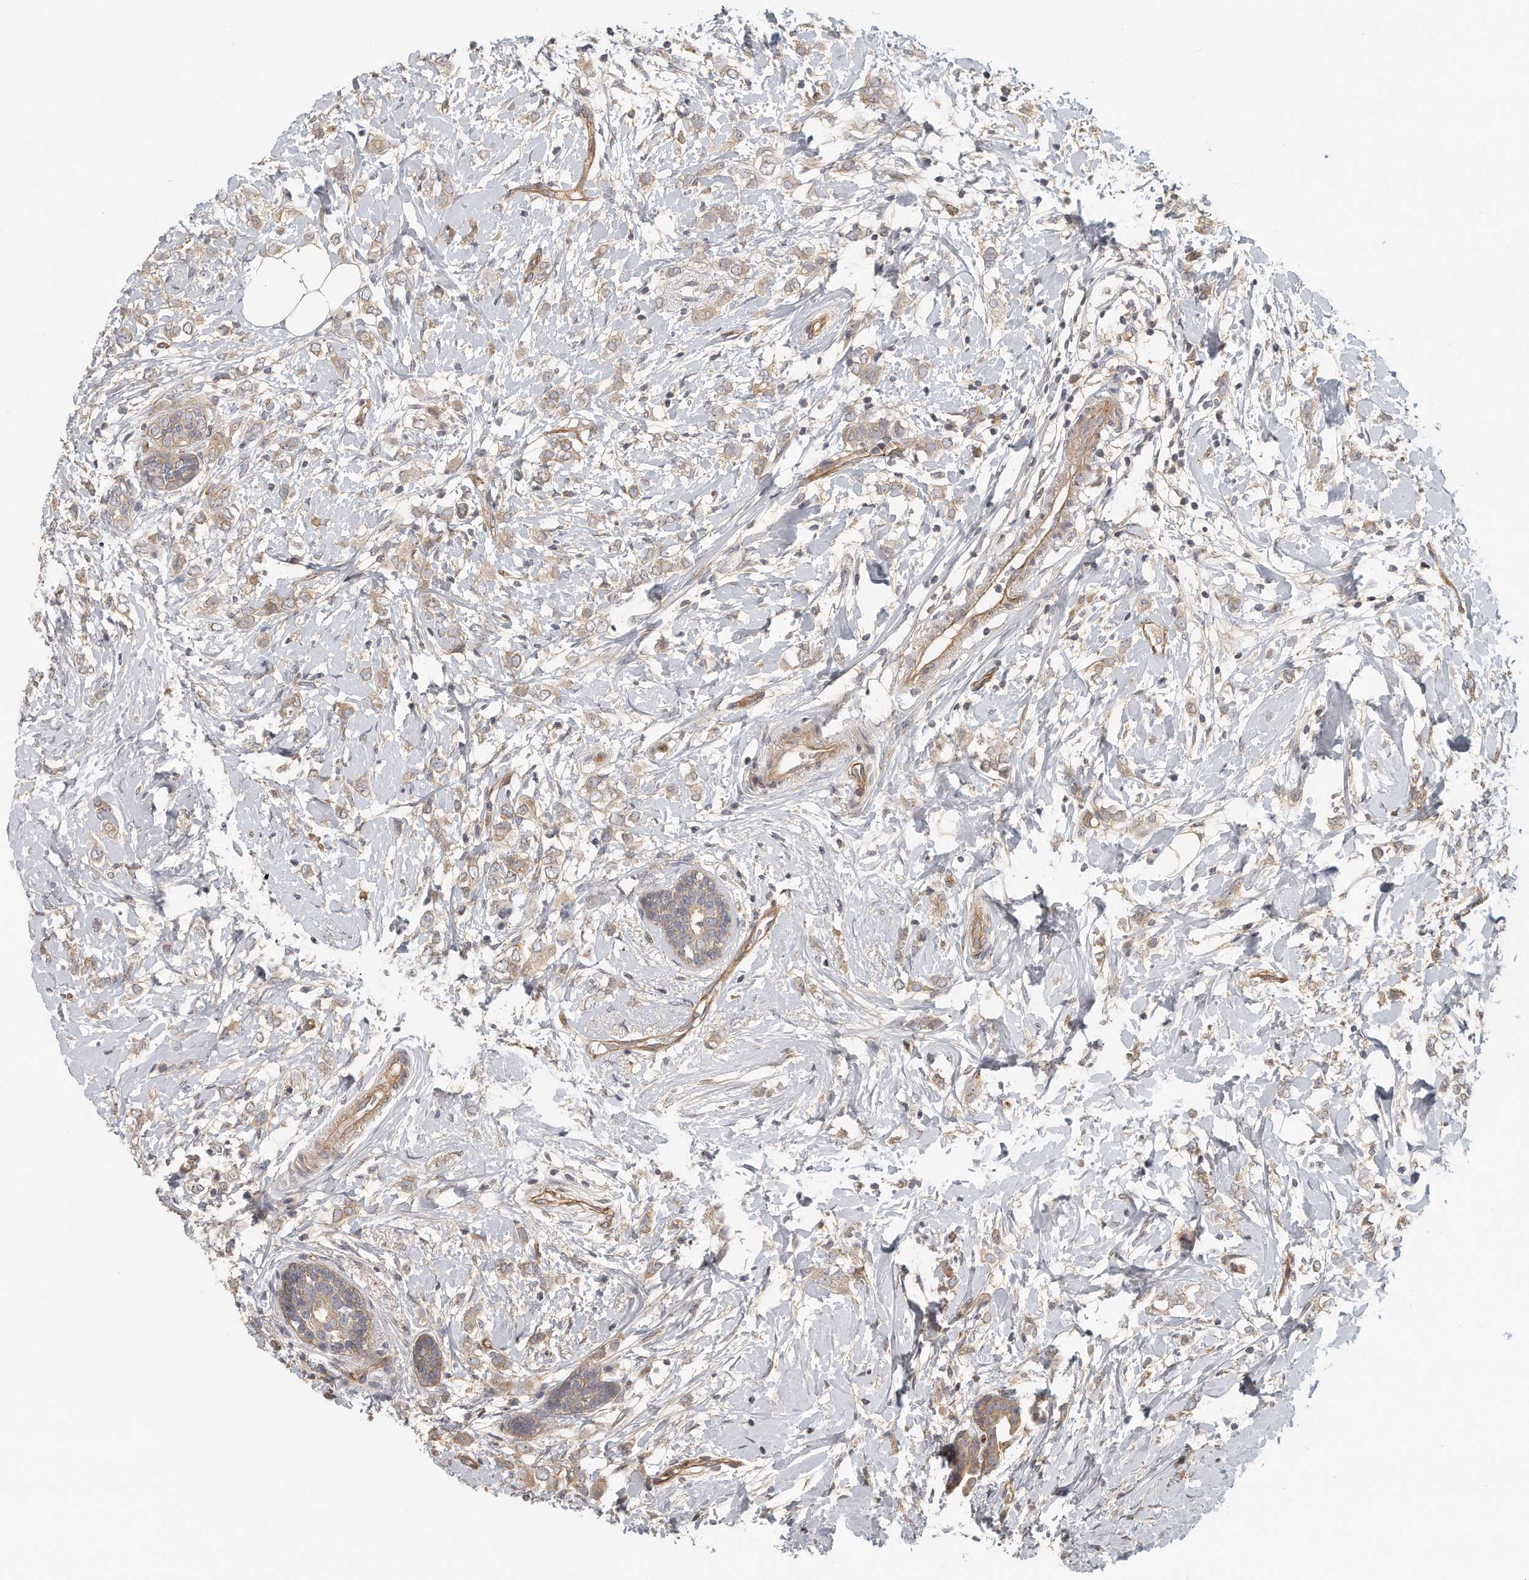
{"staining": {"intensity": "weak", "quantity": ">75%", "location": "cytoplasmic/membranous"}, "tissue": "breast cancer", "cell_type": "Tumor cells", "image_type": "cancer", "snomed": [{"axis": "morphology", "description": "Normal tissue, NOS"}, {"axis": "morphology", "description": "Lobular carcinoma"}, {"axis": "topography", "description": "Breast"}], "caption": "Breast cancer tissue displays weak cytoplasmic/membranous positivity in approximately >75% of tumor cells, visualized by immunohistochemistry.", "gene": "MTERF4", "patient": {"sex": "female", "age": 47}}